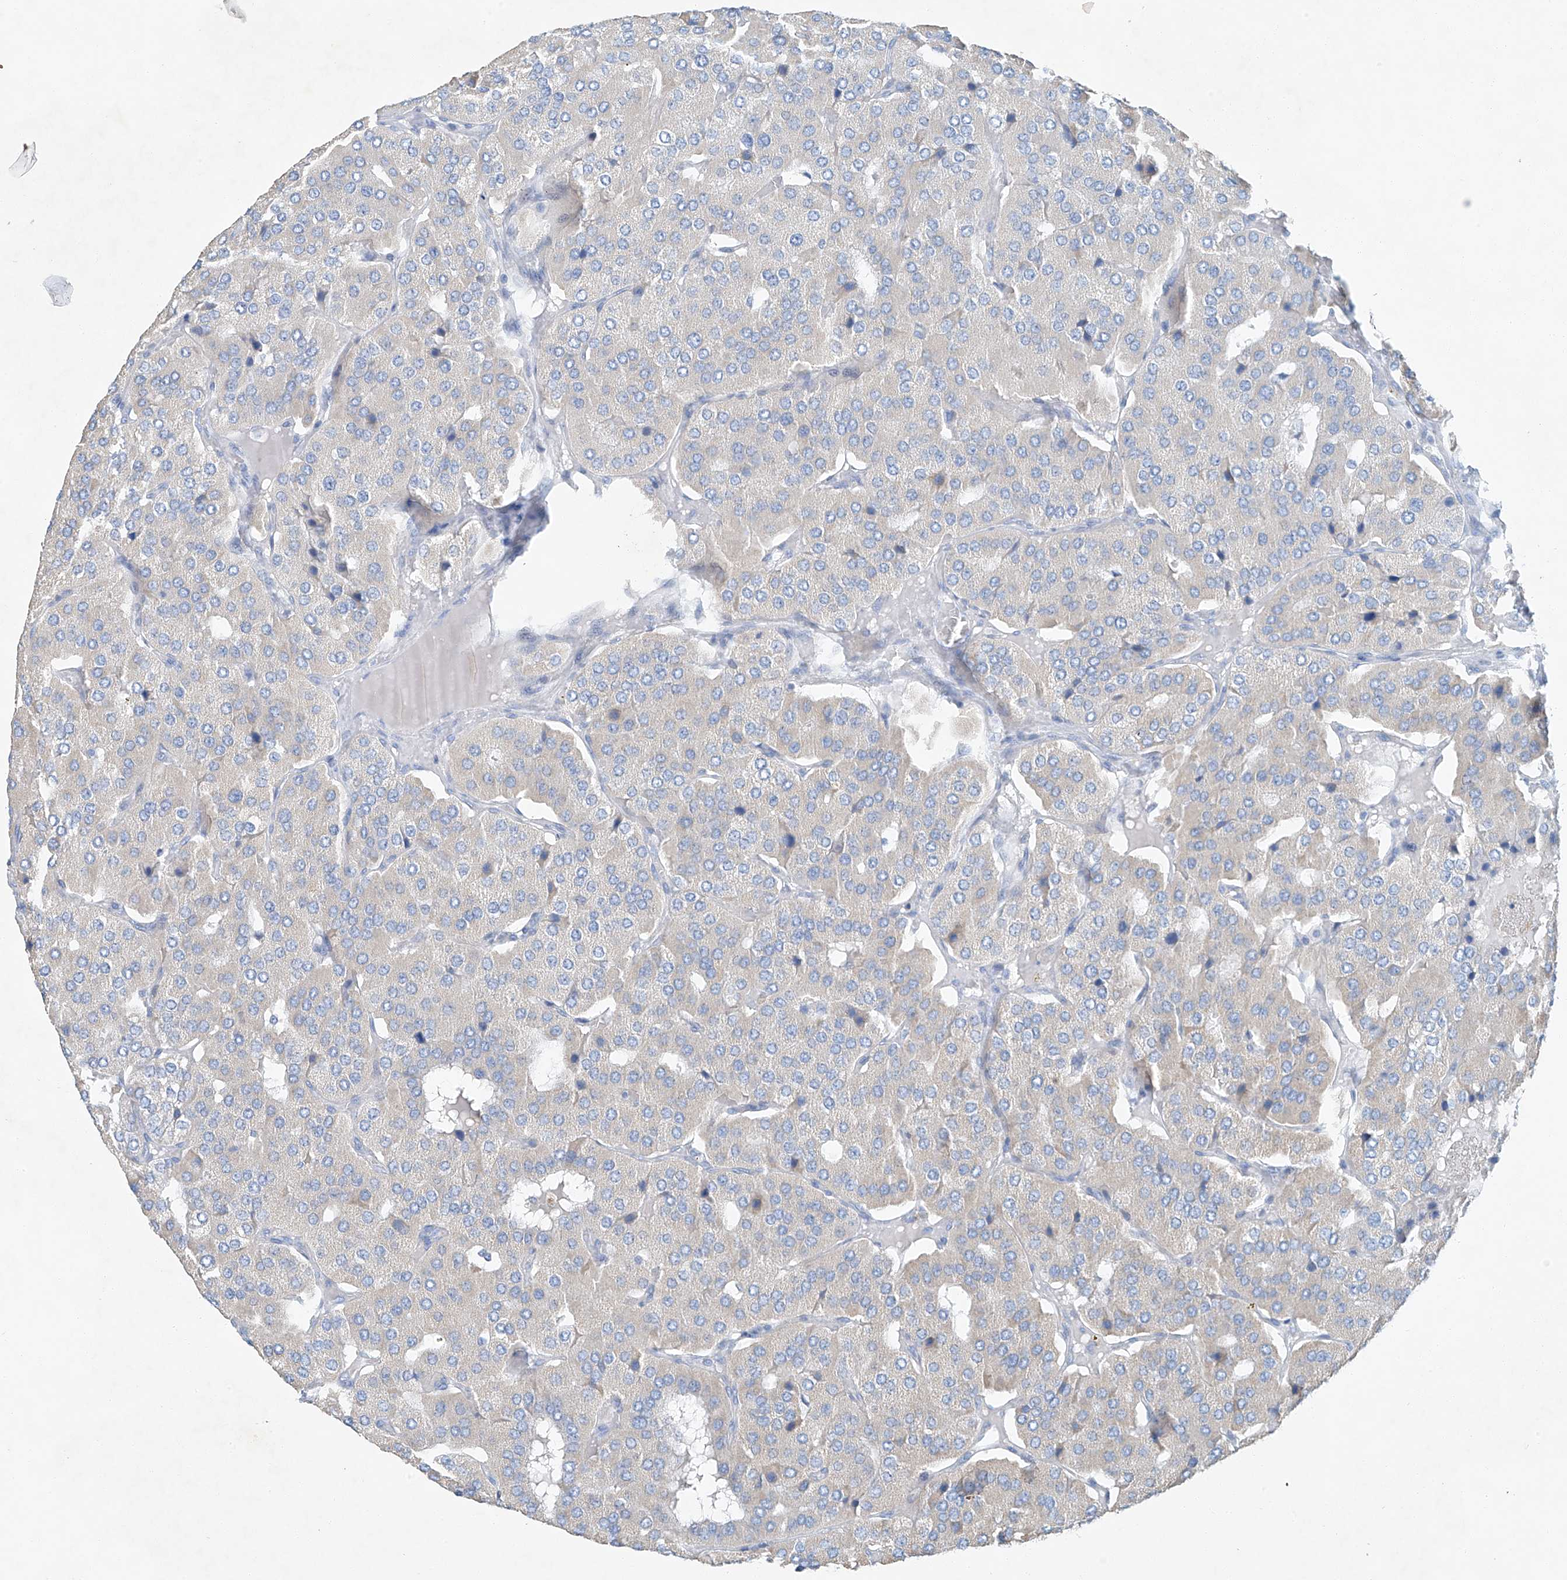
{"staining": {"intensity": "negative", "quantity": "none", "location": "none"}, "tissue": "parathyroid gland", "cell_type": "Glandular cells", "image_type": "normal", "snomed": [{"axis": "morphology", "description": "Normal tissue, NOS"}, {"axis": "morphology", "description": "Adenoma, NOS"}, {"axis": "topography", "description": "Parathyroid gland"}], "caption": "Immunohistochemistry histopathology image of unremarkable parathyroid gland stained for a protein (brown), which demonstrates no staining in glandular cells.", "gene": "C1orf87", "patient": {"sex": "female", "age": 86}}